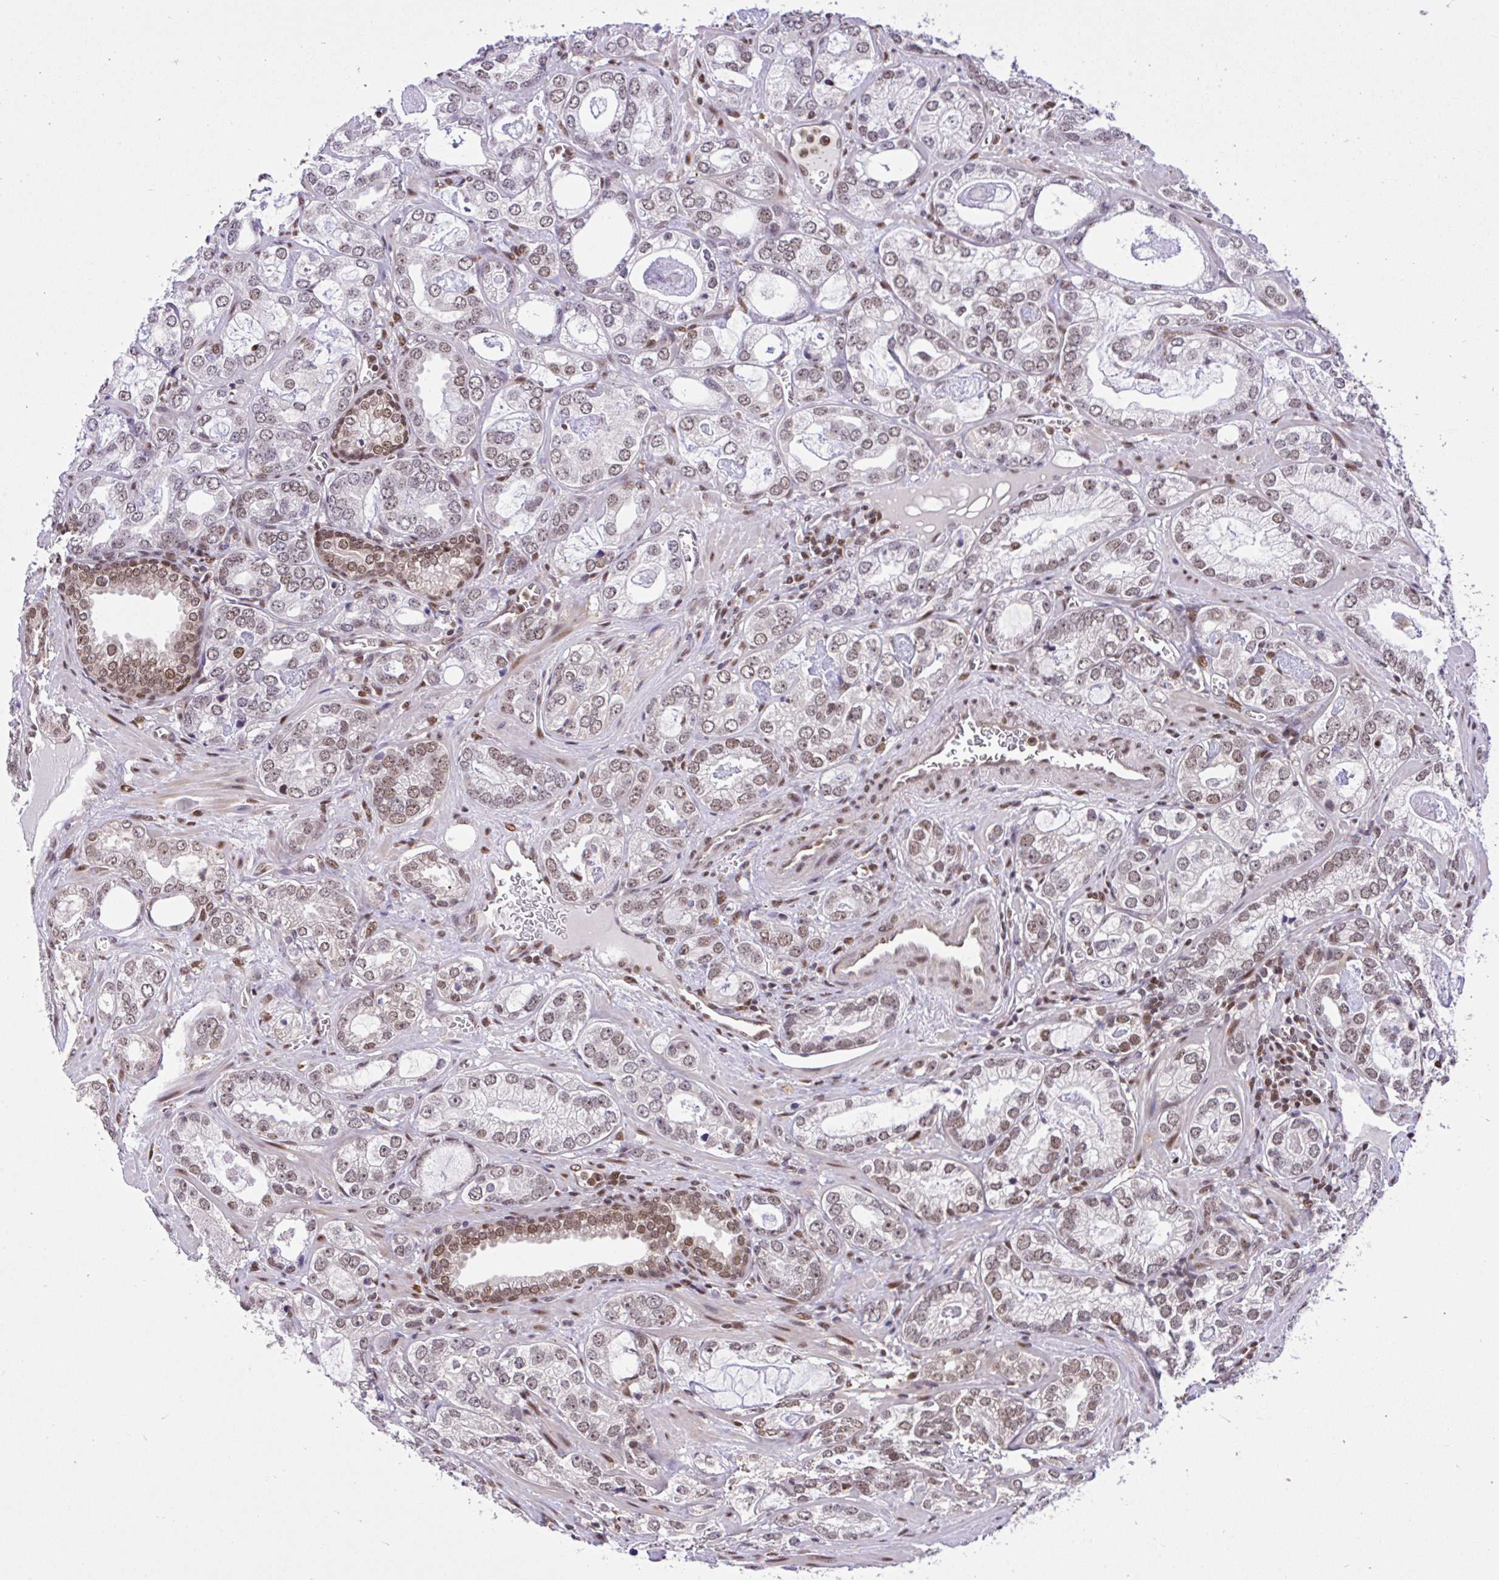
{"staining": {"intensity": "moderate", "quantity": "25%-75%", "location": "nuclear"}, "tissue": "prostate cancer", "cell_type": "Tumor cells", "image_type": "cancer", "snomed": [{"axis": "morphology", "description": "Adenocarcinoma, Medium grade"}, {"axis": "topography", "description": "Prostate"}], "caption": "Protein analysis of prostate cancer (adenocarcinoma (medium-grade)) tissue exhibits moderate nuclear positivity in about 25%-75% of tumor cells. Using DAB (3,3'-diaminobenzidine) (brown) and hematoxylin (blue) stains, captured at high magnification using brightfield microscopy.", "gene": "GLIS3", "patient": {"sex": "male", "age": 57}}